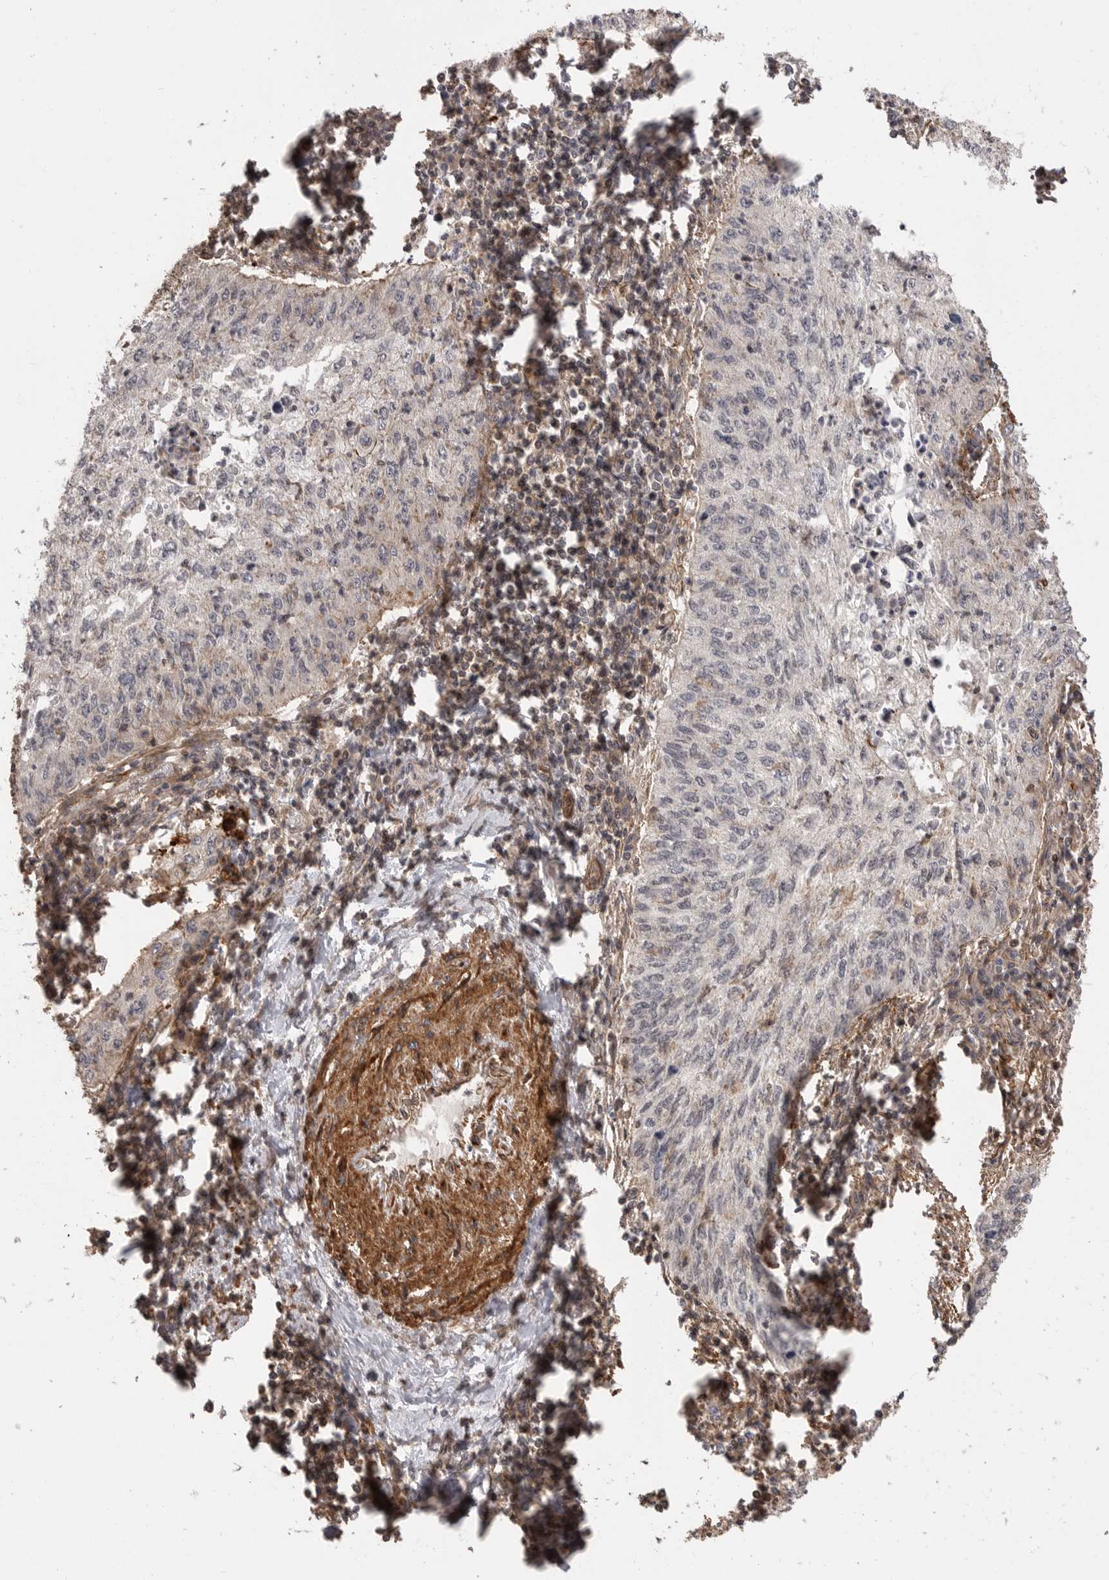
{"staining": {"intensity": "weak", "quantity": "<25%", "location": "cytoplasmic/membranous"}, "tissue": "cervical cancer", "cell_type": "Tumor cells", "image_type": "cancer", "snomed": [{"axis": "morphology", "description": "Squamous cell carcinoma, NOS"}, {"axis": "topography", "description": "Cervix"}], "caption": "Tumor cells are negative for brown protein staining in cervical squamous cell carcinoma. The staining is performed using DAB (3,3'-diaminobenzidine) brown chromogen with nuclei counter-stained in using hematoxylin.", "gene": "TRIM56", "patient": {"sex": "female", "age": 30}}